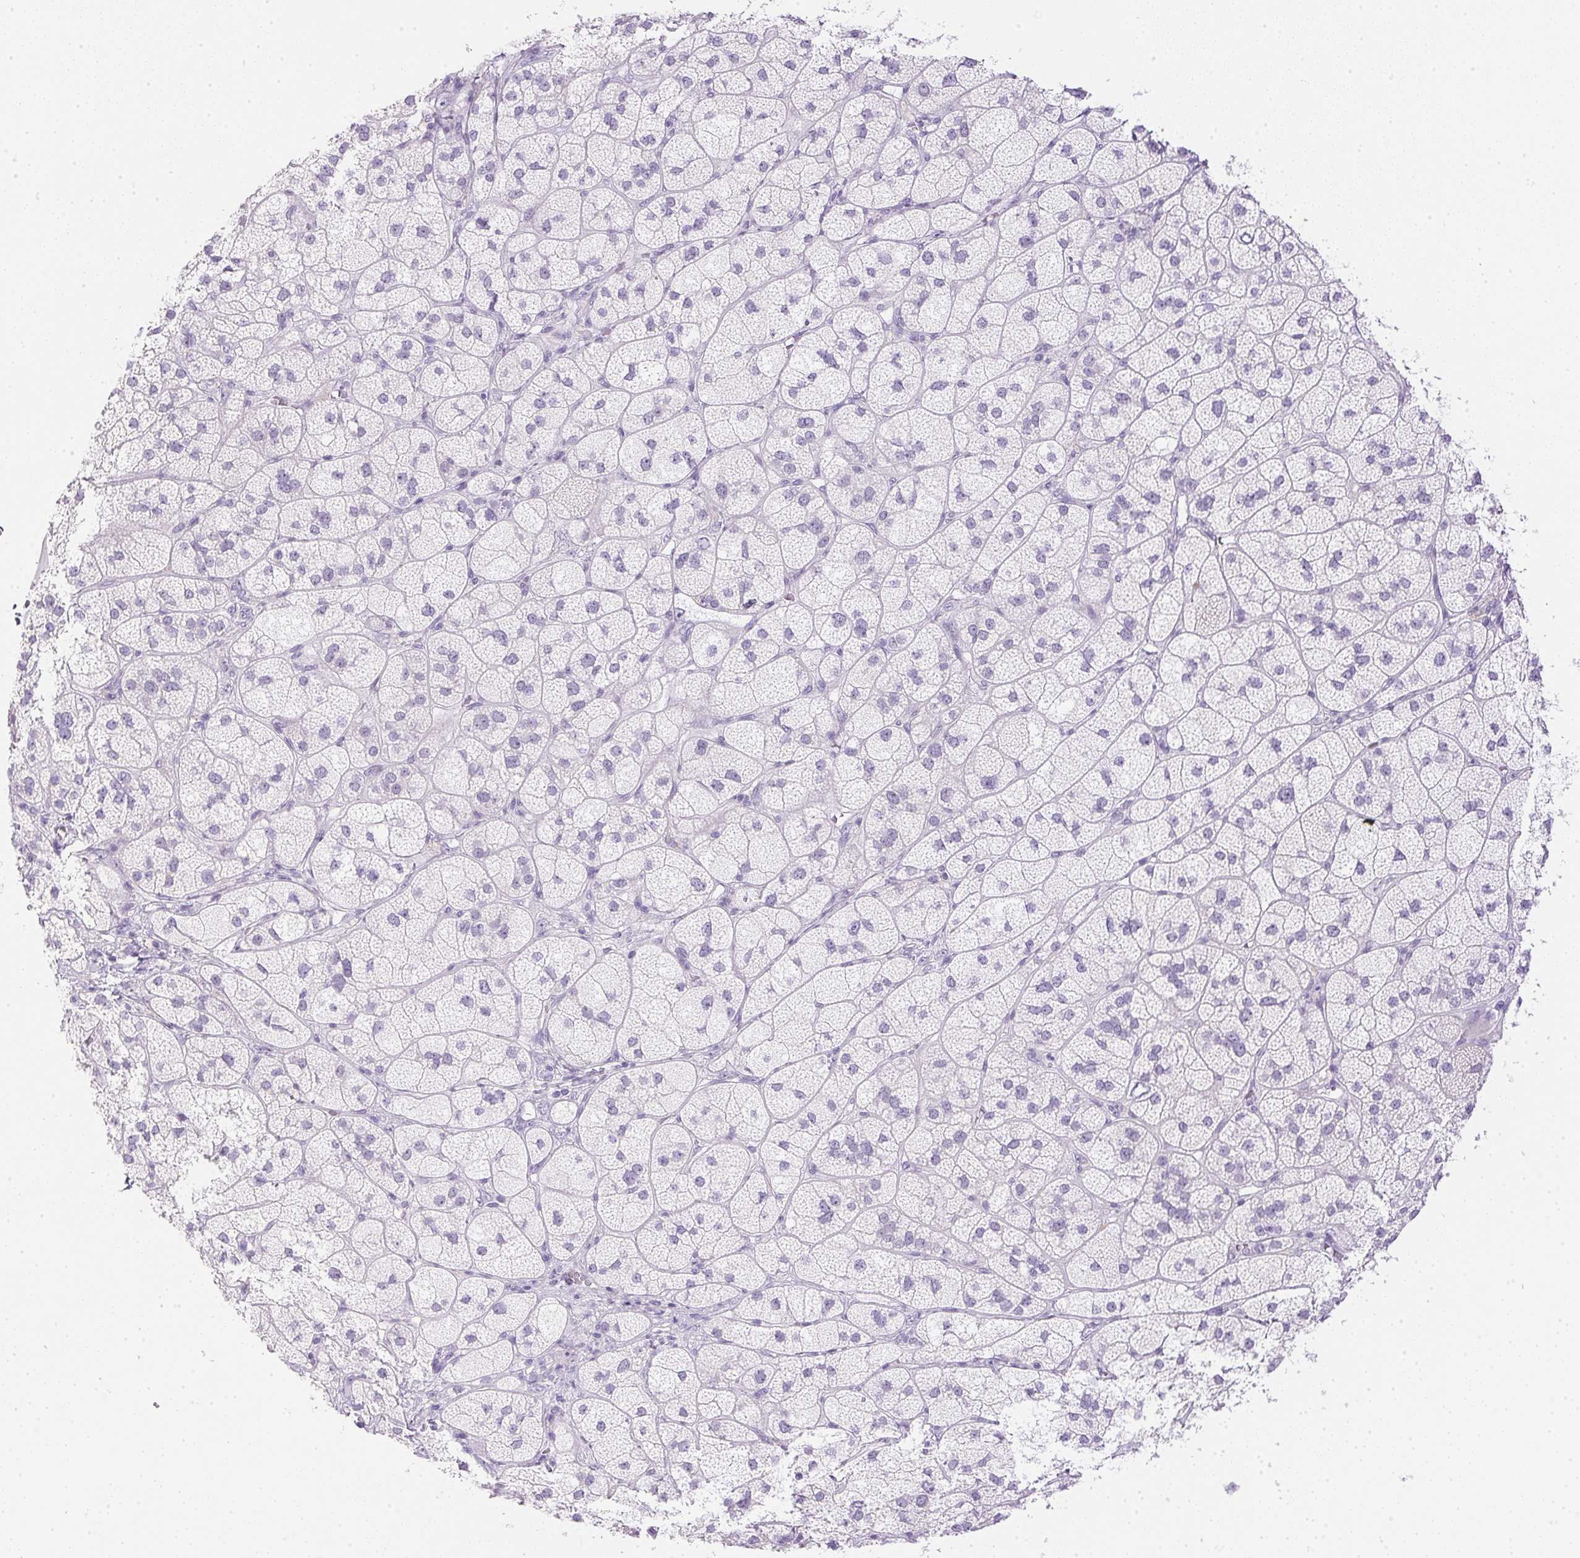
{"staining": {"intensity": "negative", "quantity": "none", "location": "none"}, "tissue": "adrenal gland", "cell_type": "Glandular cells", "image_type": "normal", "snomed": [{"axis": "morphology", "description": "Normal tissue, NOS"}, {"axis": "topography", "description": "Adrenal gland"}], "caption": "An immunohistochemistry (IHC) photomicrograph of unremarkable adrenal gland is shown. There is no staining in glandular cells of adrenal gland. (DAB immunohistochemistry (IHC), high magnification).", "gene": "CTRL", "patient": {"sex": "female", "age": 60}}